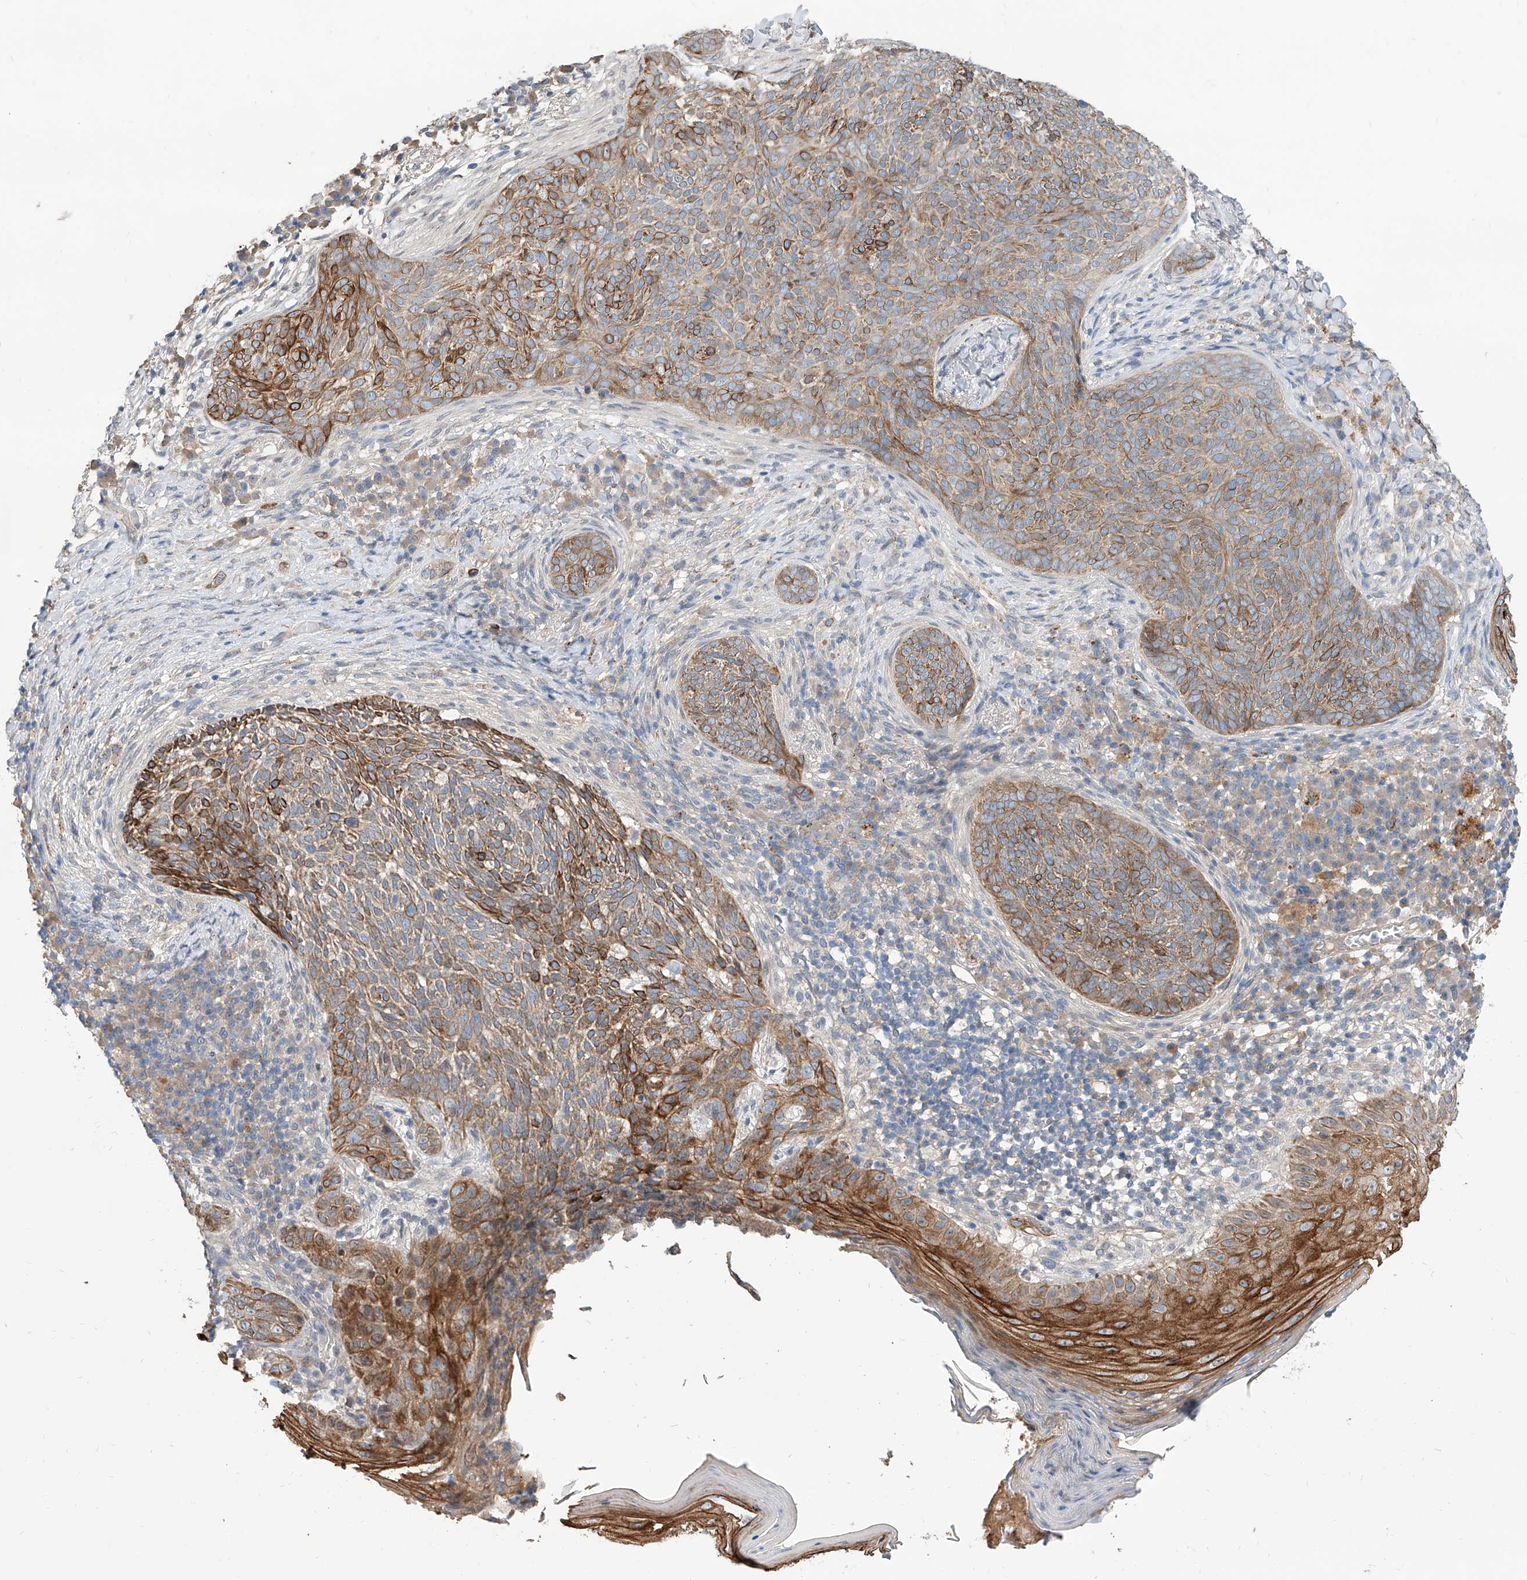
{"staining": {"intensity": "moderate", "quantity": ">75%", "location": "cytoplasmic/membranous"}, "tissue": "skin cancer", "cell_type": "Tumor cells", "image_type": "cancer", "snomed": [{"axis": "morphology", "description": "Basal cell carcinoma"}, {"axis": "topography", "description": "Skin"}], "caption": "Immunohistochemical staining of human basal cell carcinoma (skin) displays medium levels of moderate cytoplasmic/membranous protein staining in about >75% of tumor cells.", "gene": "MAGEE2", "patient": {"sex": "male", "age": 85}}